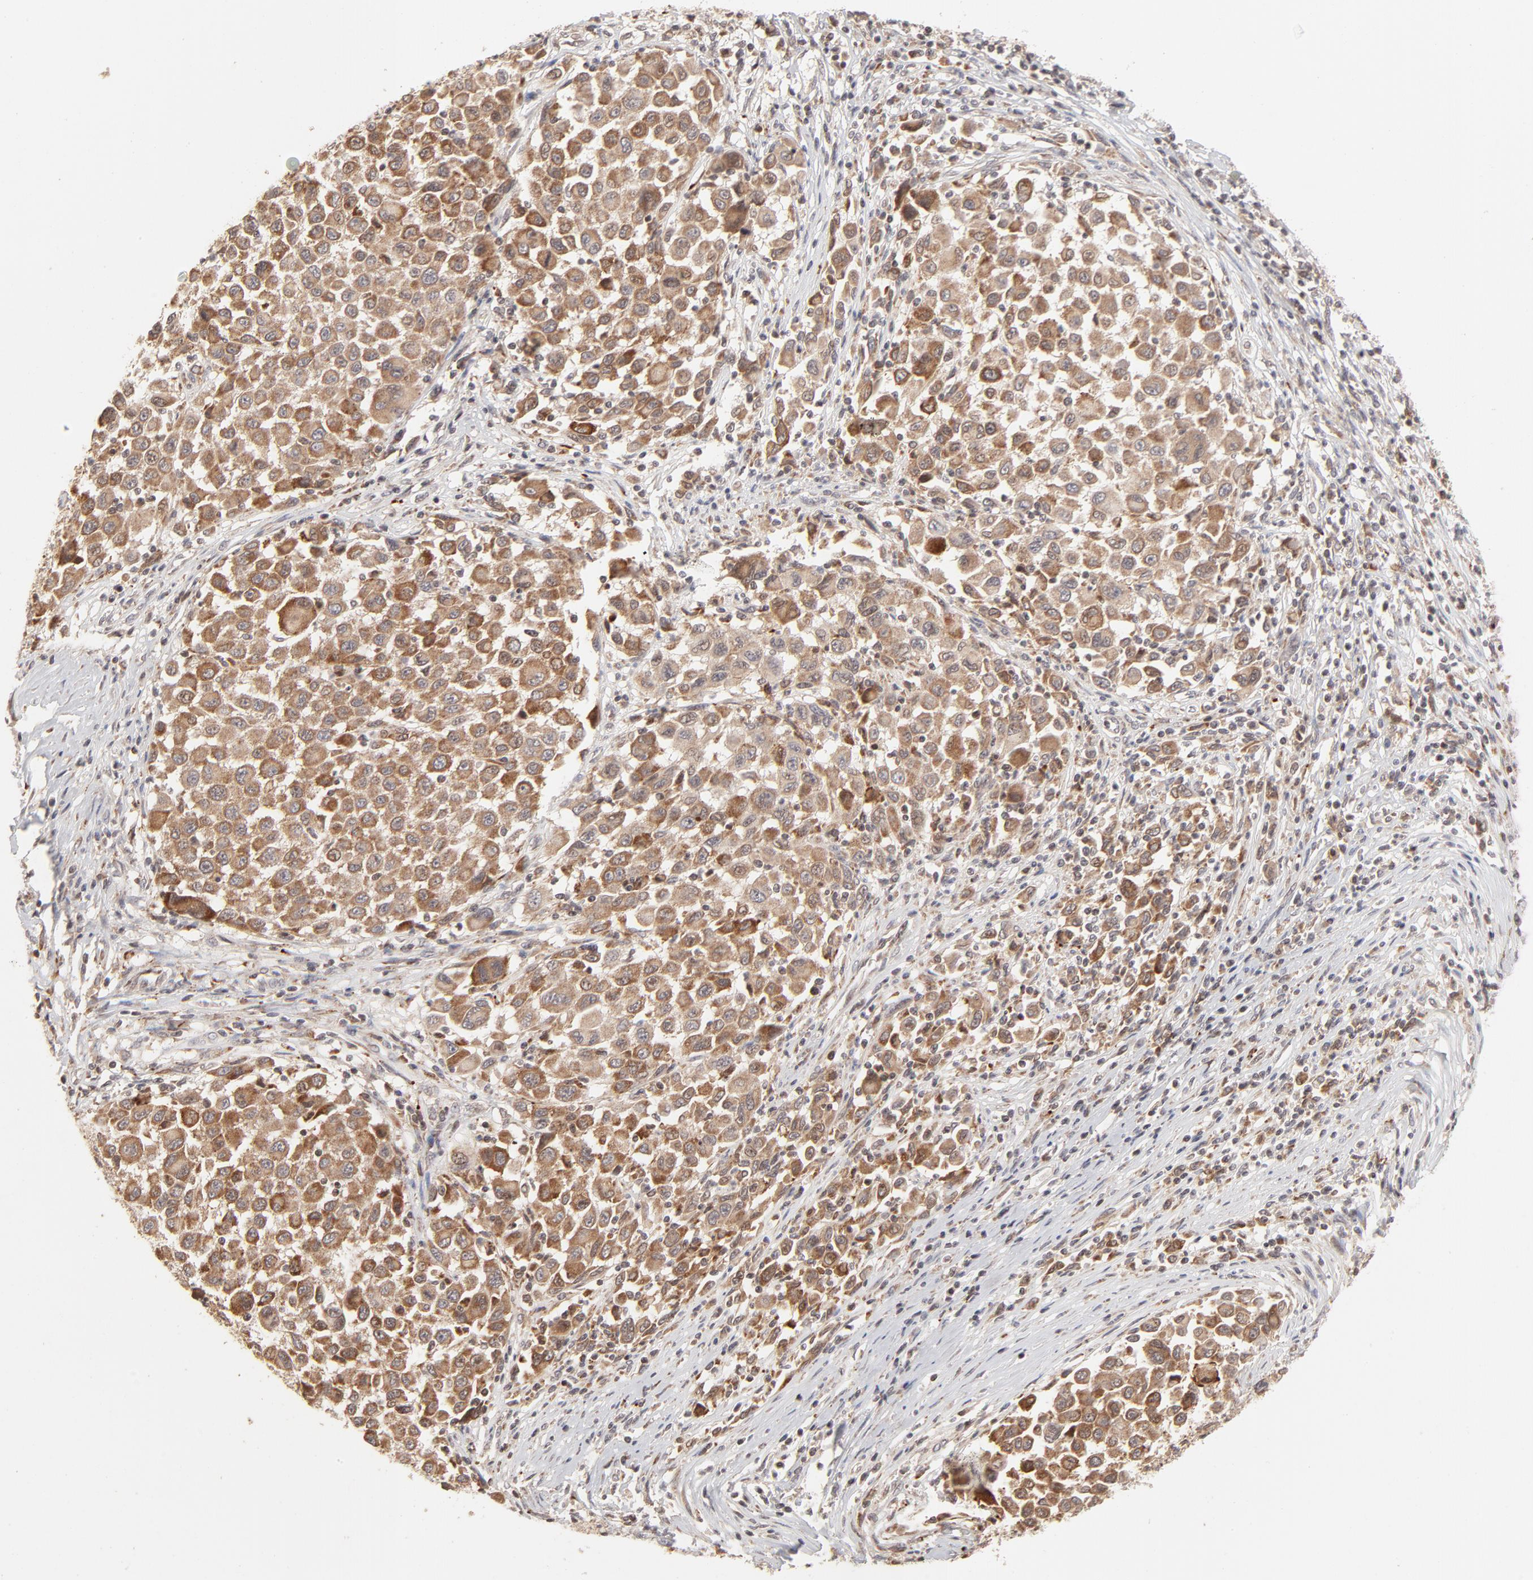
{"staining": {"intensity": "moderate", "quantity": ">75%", "location": "cytoplasmic/membranous"}, "tissue": "melanoma", "cell_type": "Tumor cells", "image_type": "cancer", "snomed": [{"axis": "morphology", "description": "Malignant melanoma, Metastatic site"}, {"axis": "topography", "description": "Lymph node"}], "caption": "Malignant melanoma (metastatic site) was stained to show a protein in brown. There is medium levels of moderate cytoplasmic/membranous staining in about >75% of tumor cells.", "gene": "ARIH1", "patient": {"sex": "male", "age": 61}}